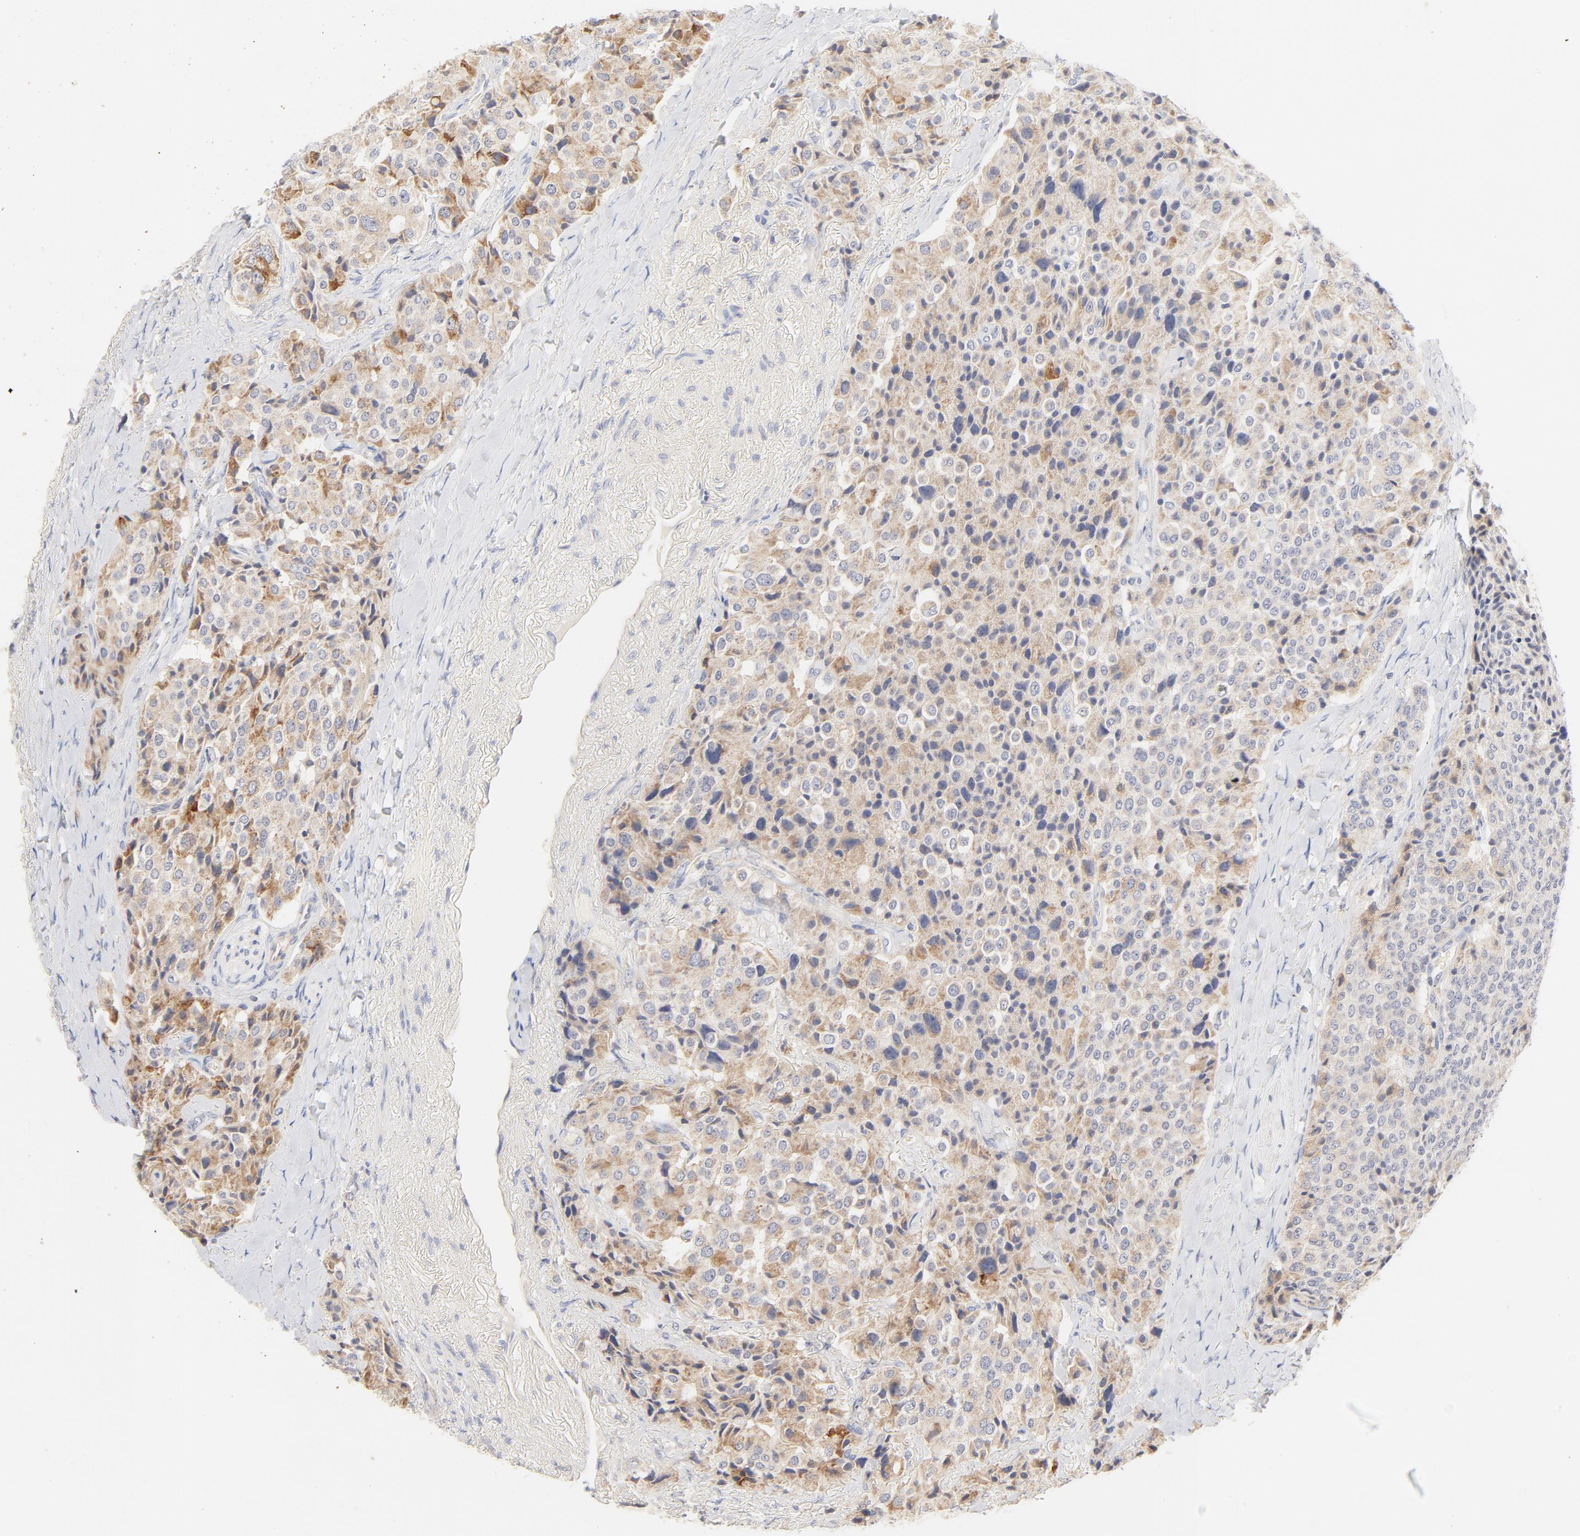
{"staining": {"intensity": "moderate", "quantity": ">75%", "location": "cytoplasmic/membranous"}, "tissue": "carcinoid", "cell_type": "Tumor cells", "image_type": "cancer", "snomed": [{"axis": "morphology", "description": "Carcinoid, malignant, NOS"}, {"axis": "topography", "description": "Colon"}], "caption": "Brown immunohistochemical staining in human carcinoid displays moderate cytoplasmic/membranous staining in about >75% of tumor cells.", "gene": "MTERF2", "patient": {"sex": "female", "age": 61}}